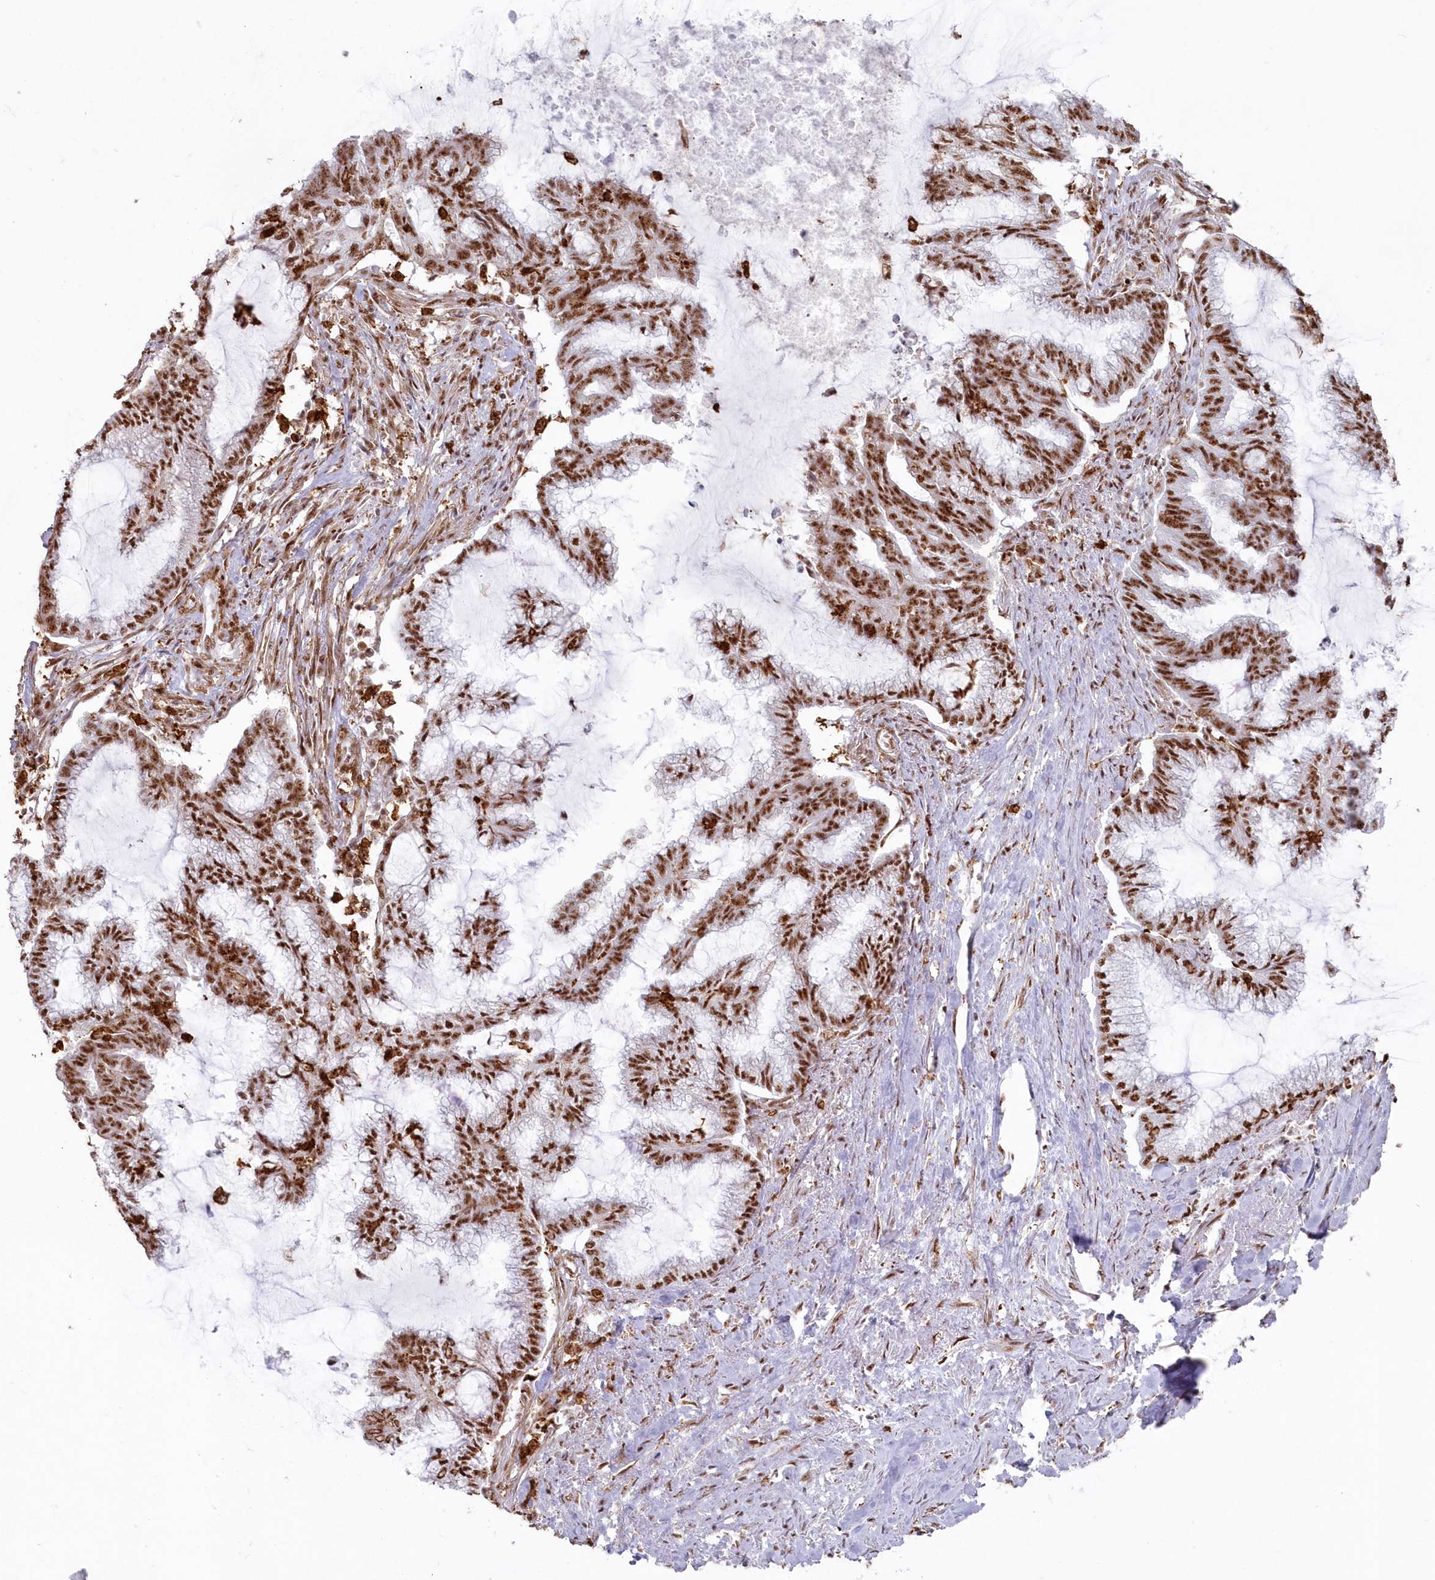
{"staining": {"intensity": "strong", "quantity": ">75%", "location": "nuclear"}, "tissue": "endometrial cancer", "cell_type": "Tumor cells", "image_type": "cancer", "snomed": [{"axis": "morphology", "description": "Adenocarcinoma, NOS"}, {"axis": "topography", "description": "Endometrium"}], "caption": "Endometrial adenocarcinoma stained for a protein (brown) displays strong nuclear positive positivity in about >75% of tumor cells.", "gene": "DDX46", "patient": {"sex": "female", "age": 86}}